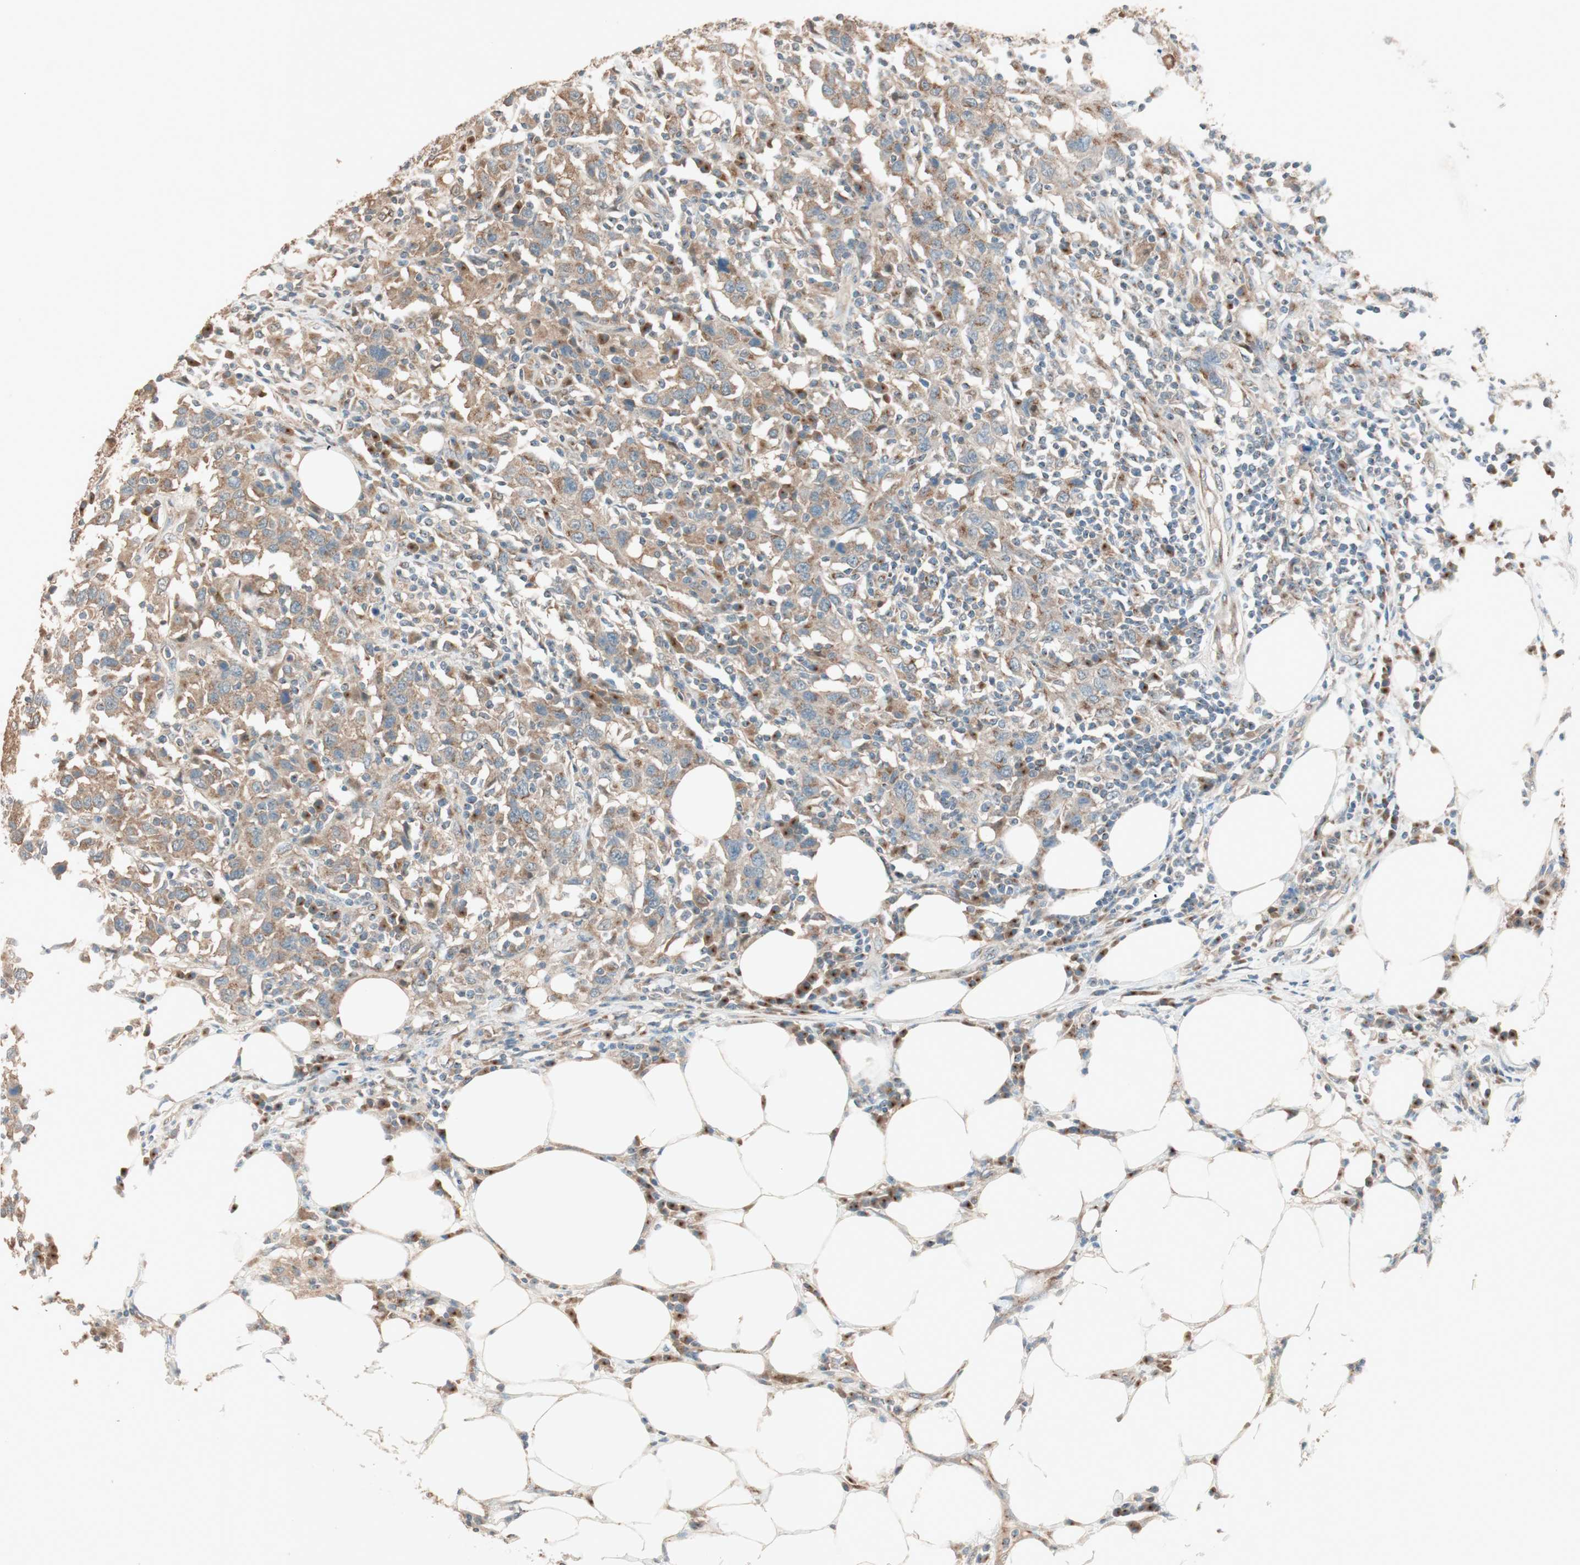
{"staining": {"intensity": "weak", "quantity": ">75%", "location": "cytoplasmic/membranous"}, "tissue": "urothelial cancer", "cell_type": "Tumor cells", "image_type": "cancer", "snomed": [{"axis": "morphology", "description": "Urothelial carcinoma, High grade"}, {"axis": "topography", "description": "Urinary bladder"}], "caption": "Immunohistochemical staining of human urothelial cancer displays low levels of weak cytoplasmic/membranous positivity in about >75% of tumor cells.", "gene": "SEC16A", "patient": {"sex": "male", "age": 61}}